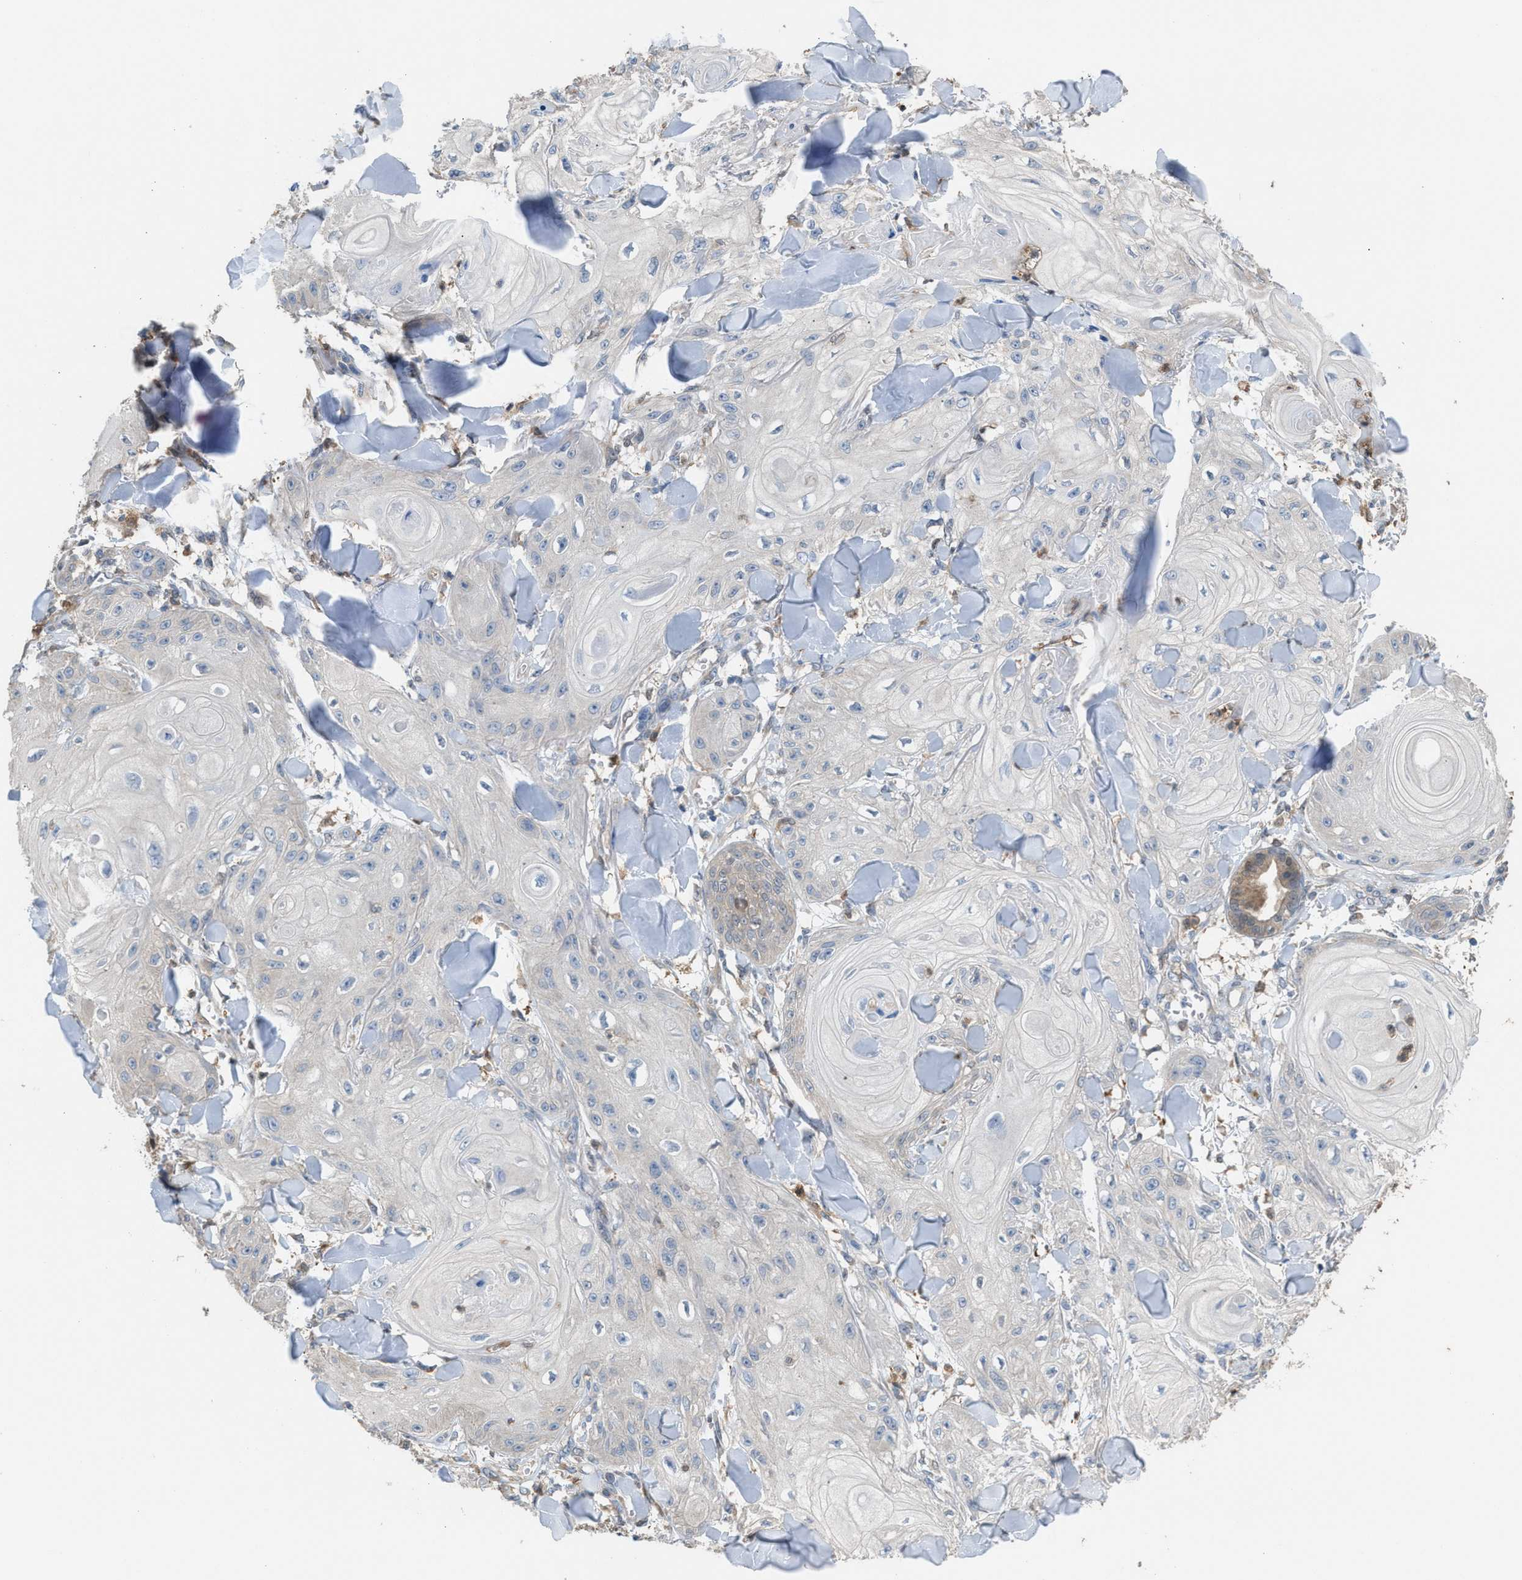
{"staining": {"intensity": "negative", "quantity": "none", "location": "none"}, "tissue": "skin cancer", "cell_type": "Tumor cells", "image_type": "cancer", "snomed": [{"axis": "morphology", "description": "Squamous cell carcinoma, NOS"}, {"axis": "topography", "description": "Skin"}], "caption": "Skin squamous cell carcinoma was stained to show a protein in brown. There is no significant expression in tumor cells.", "gene": "NQO2", "patient": {"sex": "male", "age": 74}}